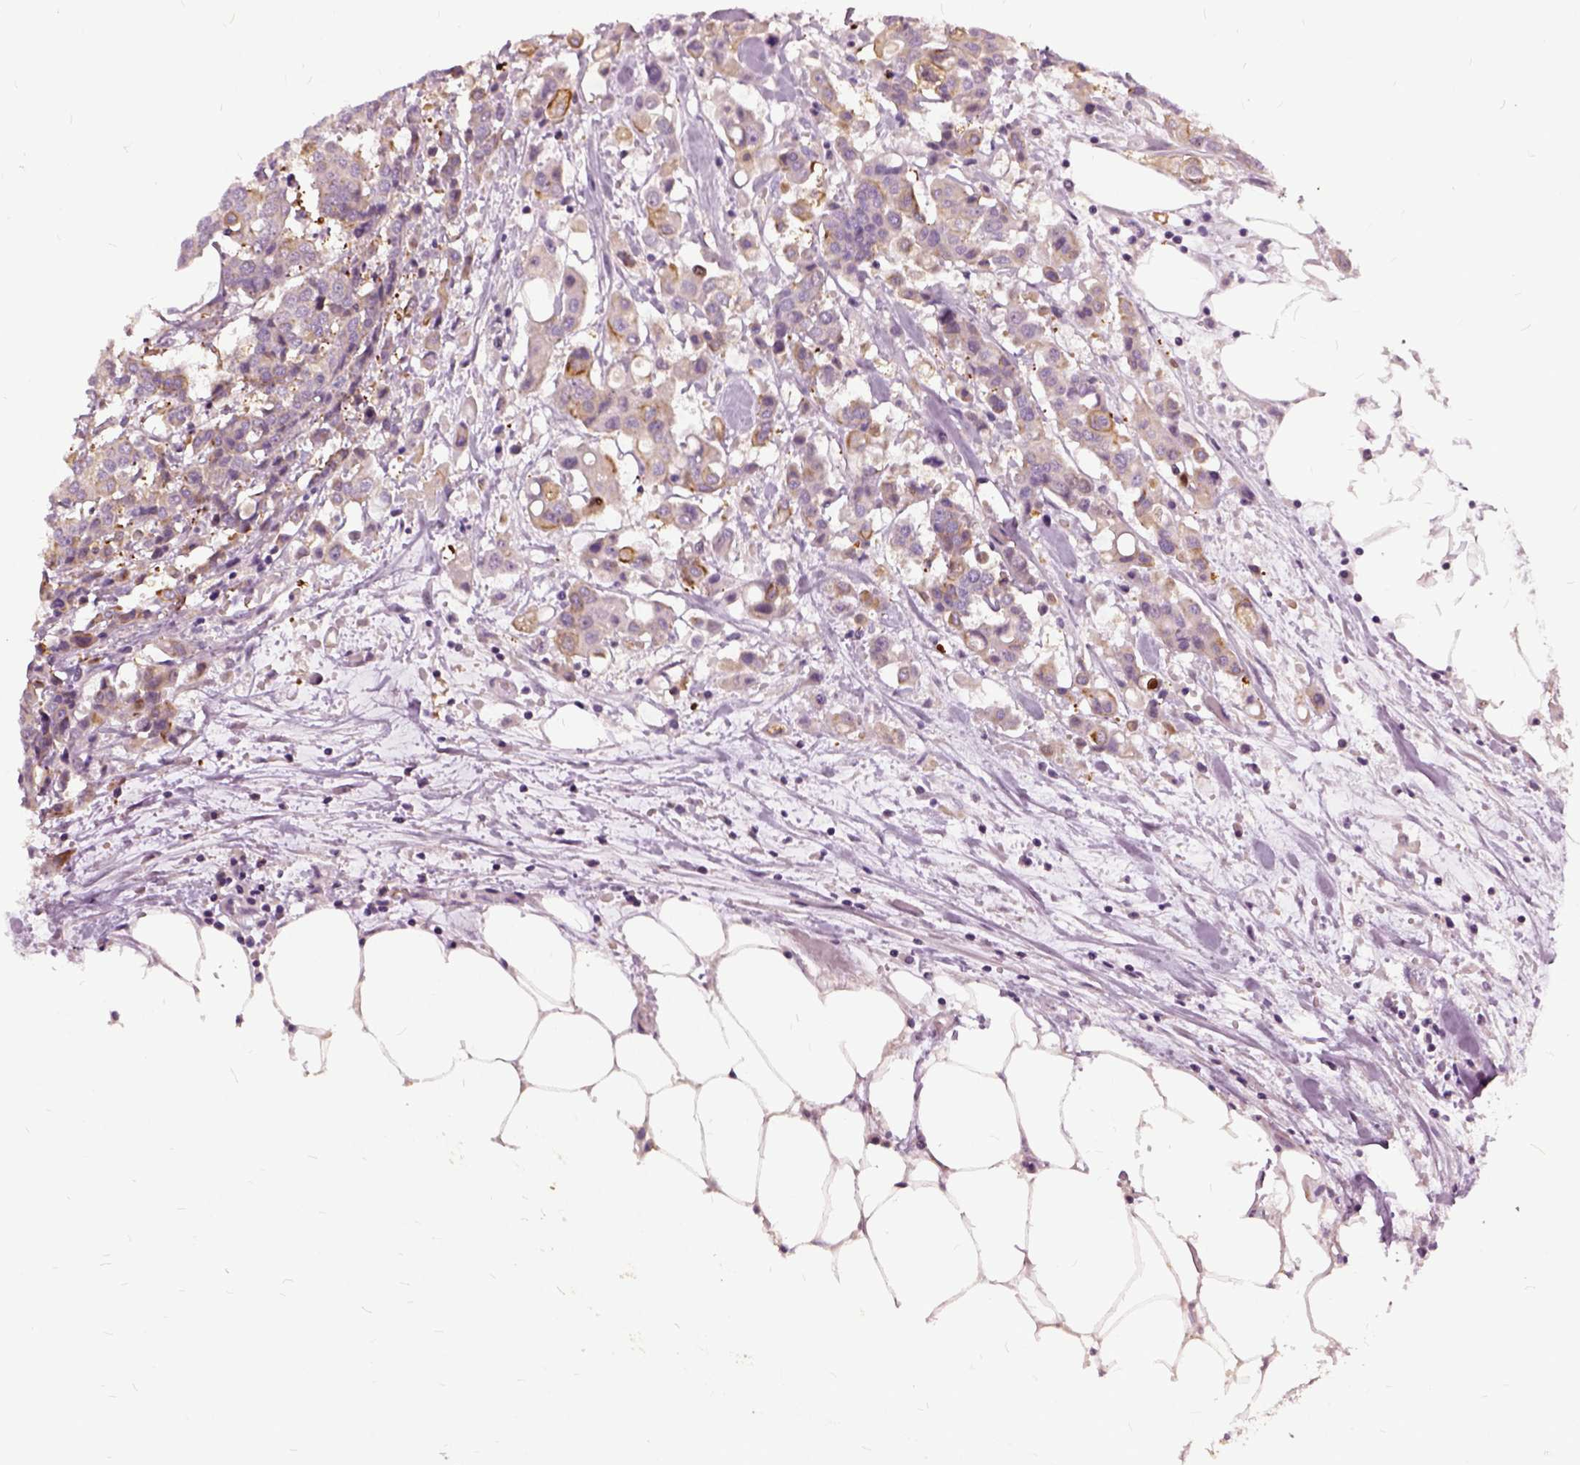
{"staining": {"intensity": "weak", "quantity": "25%-75%", "location": "cytoplasmic/membranous"}, "tissue": "carcinoid", "cell_type": "Tumor cells", "image_type": "cancer", "snomed": [{"axis": "morphology", "description": "Carcinoid, malignant, NOS"}, {"axis": "topography", "description": "Colon"}], "caption": "A photomicrograph of malignant carcinoid stained for a protein shows weak cytoplasmic/membranous brown staining in tumor cells.", "gene": "ILRUN", "patient": {"sex": "male", "age": 81}}